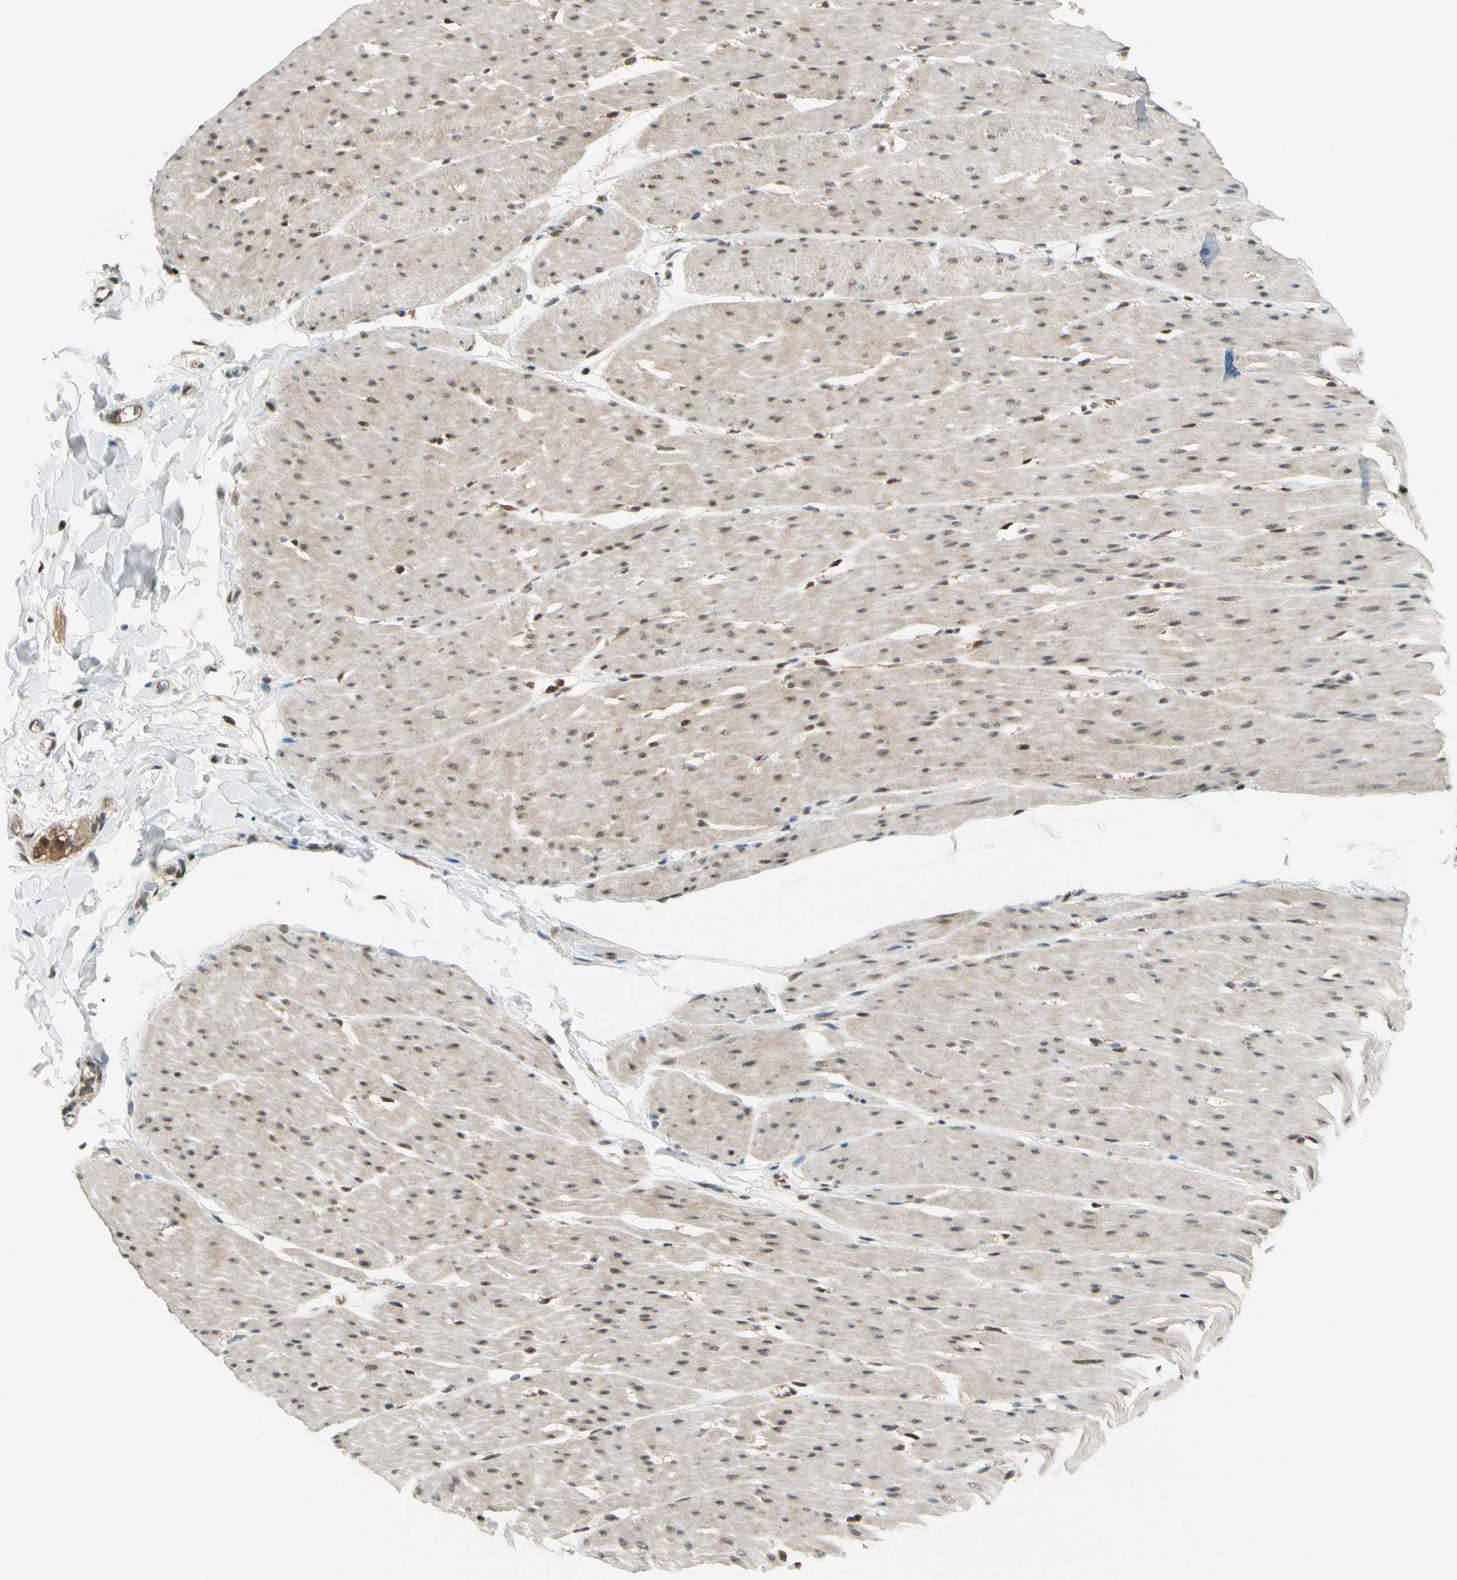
{"staining": {"intensity": "weak", "quantity": "25%-75%", "location": "cytoplasmic/membranous,nuclear"}, "tissue": "smooth muscle", "cell_type": "Smooth muscle cells", "image_type": "normal", "snomed": [{"axis": "morphology", "description": "Normal tissue, NOS"}, {"axis": "topography", "description": "Smooth muscle"}, {"axis": "topography", "description": "Colon"}], "caption": "Immunohistochemical staining of benign human smooth muscle exhibits weak cytoplasmic/membranous,nuclear protein positivity in approximately 25%-75% of smooth muscle cells.", "gene": "DAXX", "patient": {"sex": "male", "age": 67}}